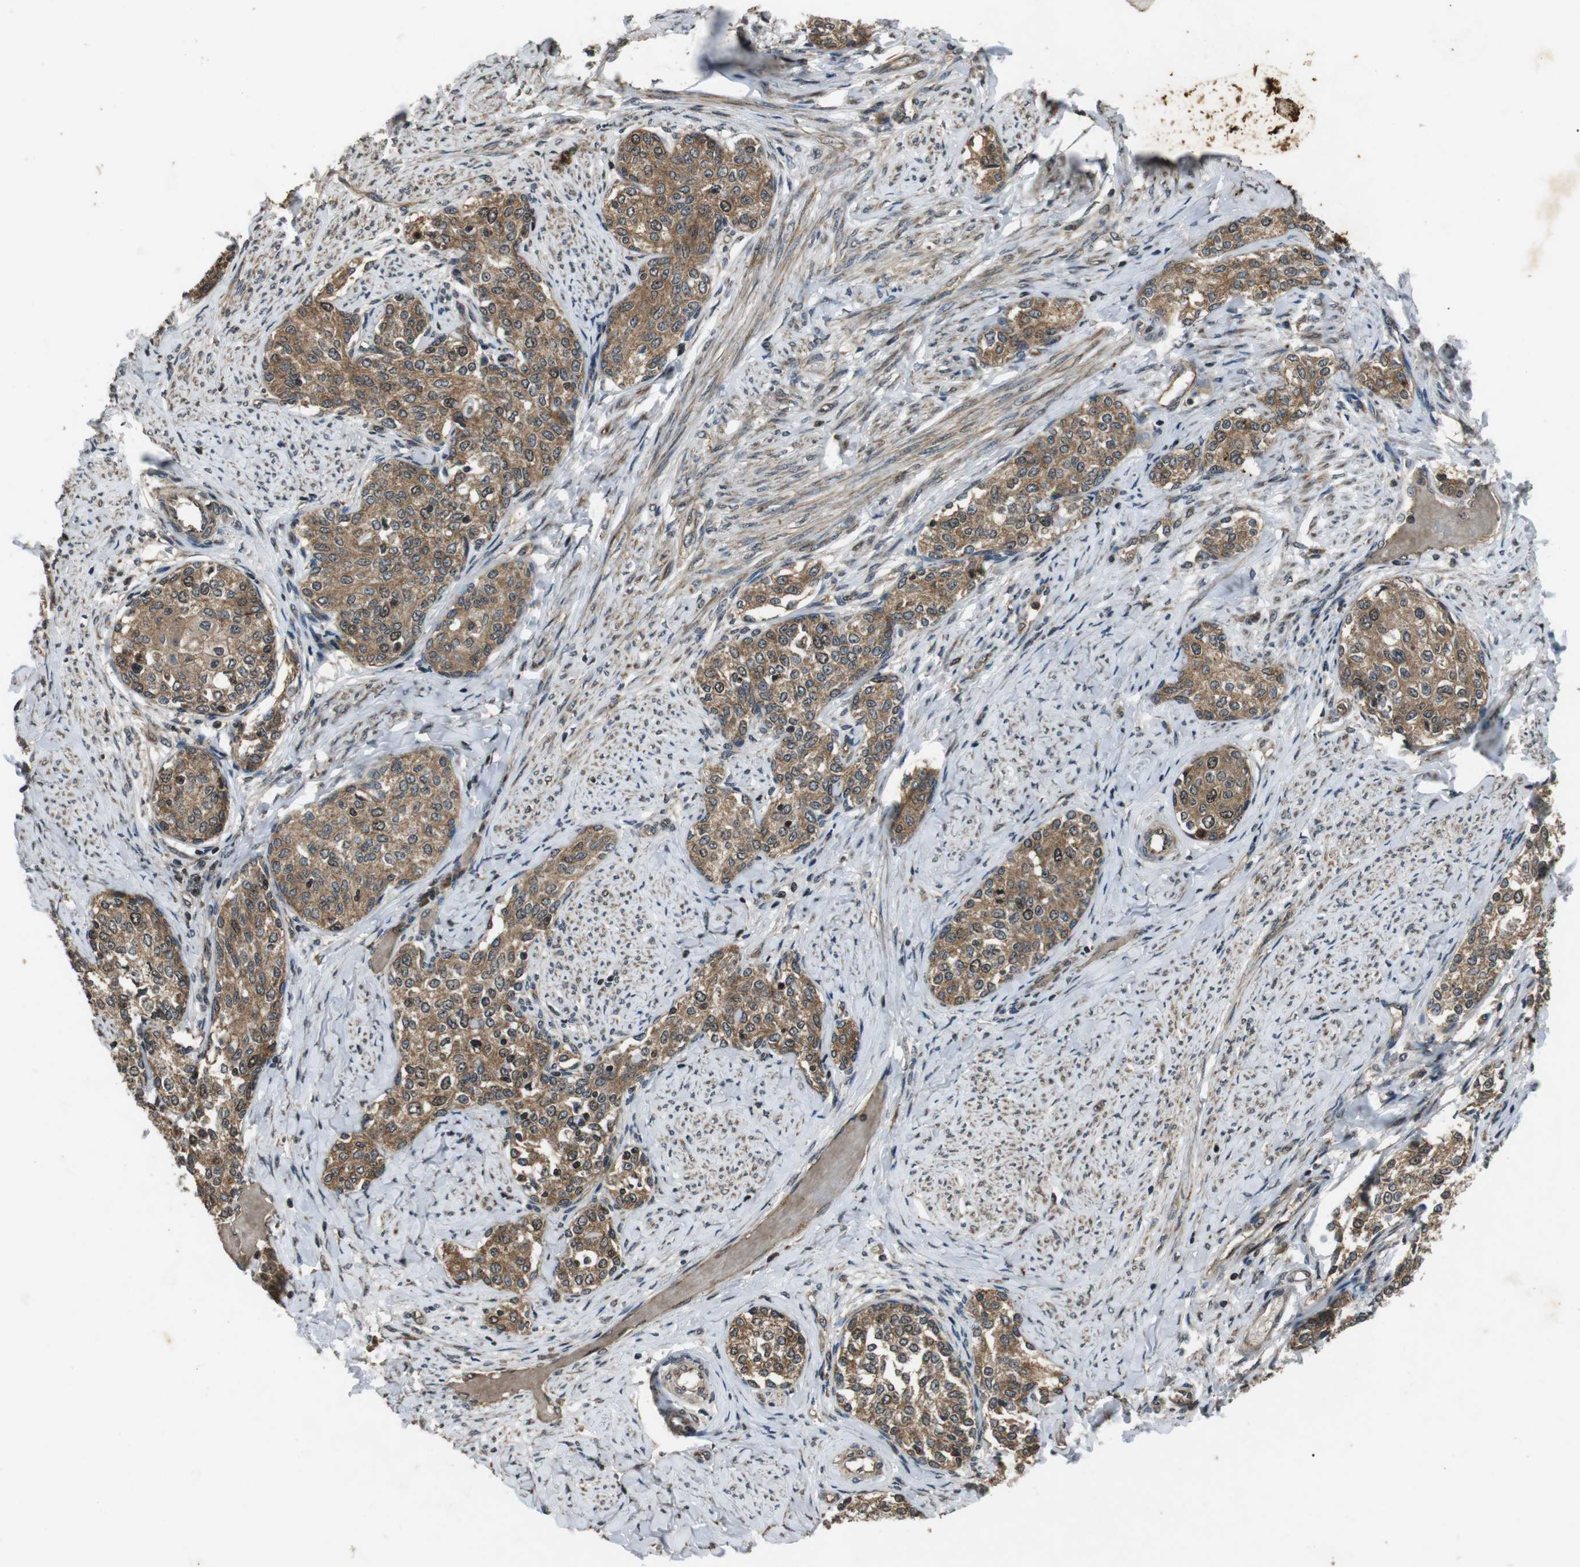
{"staining": {"intensity": "moderate", "quantity": ">75%", "location": "cytoplasmic/membranous"}, "tissue": "cervical cancer", "cell_type": "Tumor cells", "image_type": "cancer", "snomed": [{"axis": "morphology", "description": "Squamous cell carcinoma, NOS"}, {"axis": "morphology", "description": "Adenocarcinoma, NOS"}, {"axis": "topography", "description": "Cervix"}], "caption": "High-power microscopy captured an IHC image of cervical cancer, revealing moderate cytoplasmic/membranous staining in approximately >75% of tumor cells.", "gene": "PLK2", "patient": {"sex": "female", "age": 52}}